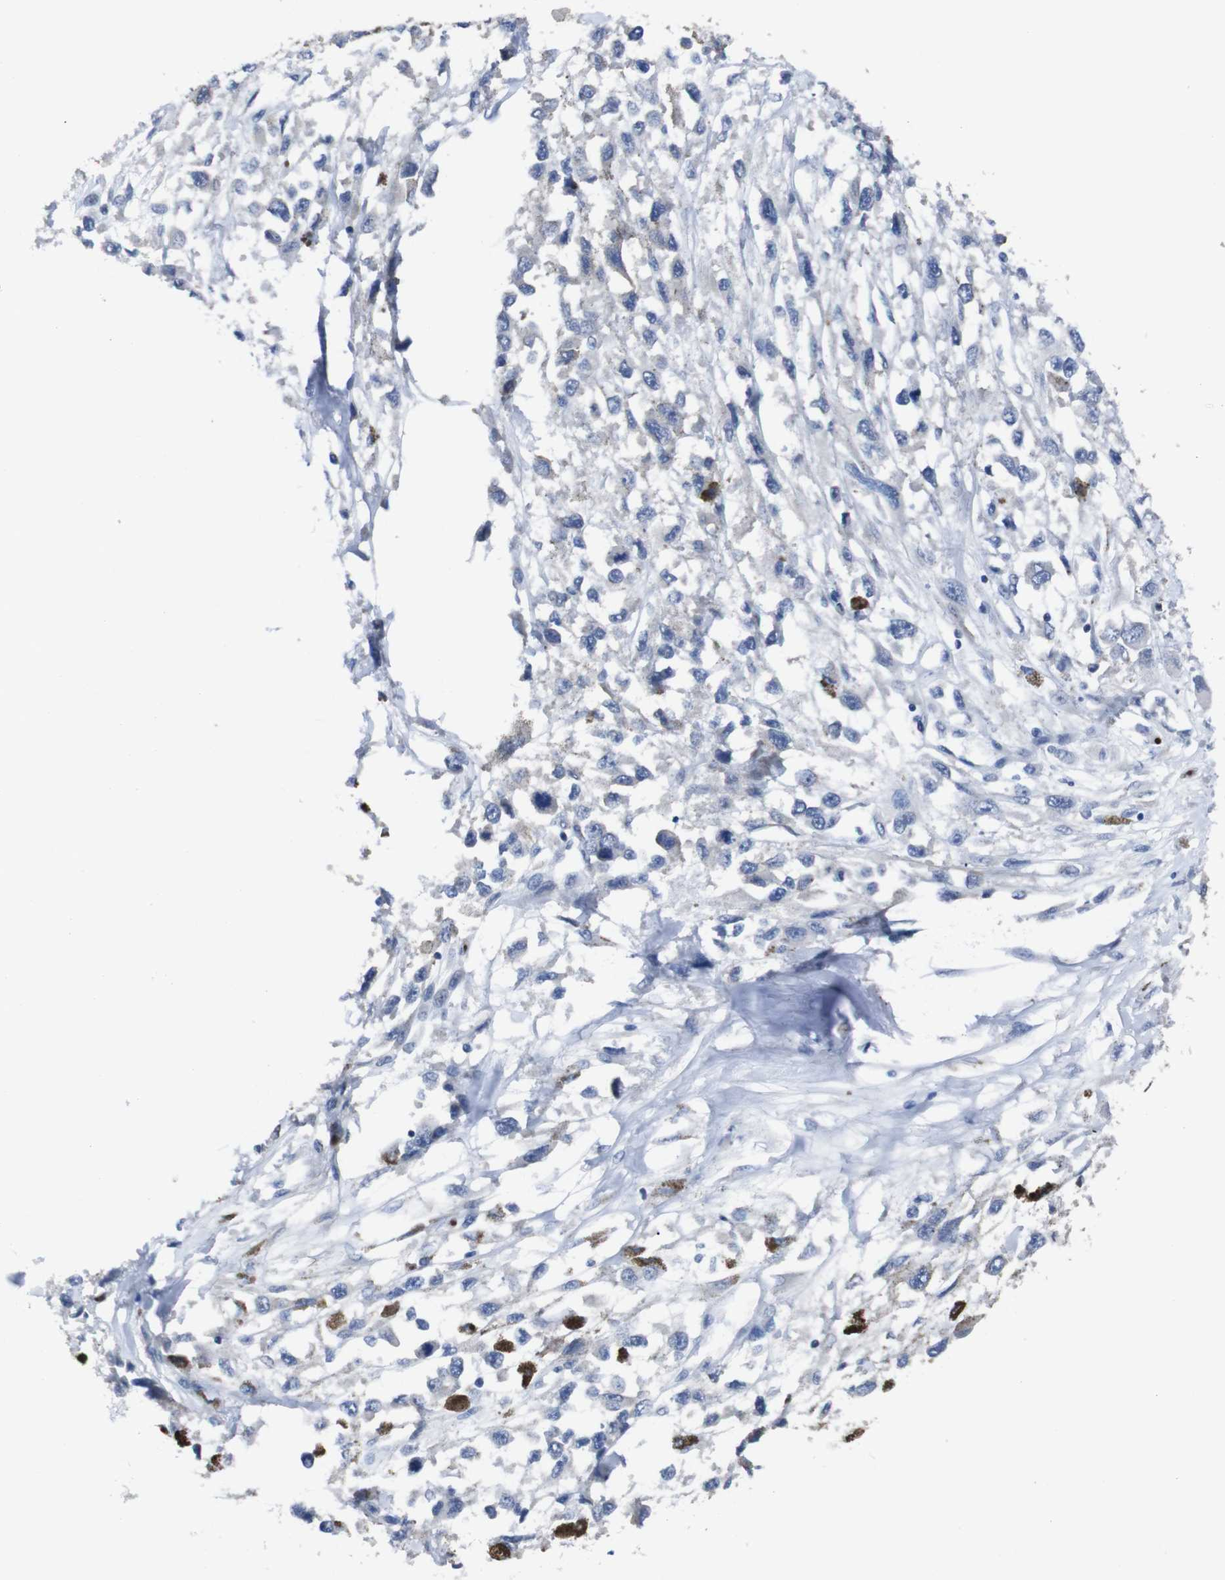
{"staining": {"intensity": "weak", "quantity": "<25%", "location": "cytoplasmic/membranous"}, "tissue": "melanoma", "cell_type": "Tumor cells", "image_type": "cancer", "snomed": [{"axis": "morphology", "description": "Malignant melanoma, Metastatic site"}, {"axis": "topography", "description": "Lymph node"}], "caption": "This photomicrograph is of melanoma stained with IHC to label a protein in brown with the nuclei are counter-stained blue. There is no positivity in tumor cells.", "gene": "SEMA4B", "patient": {"sex": "male", "age": 59}}